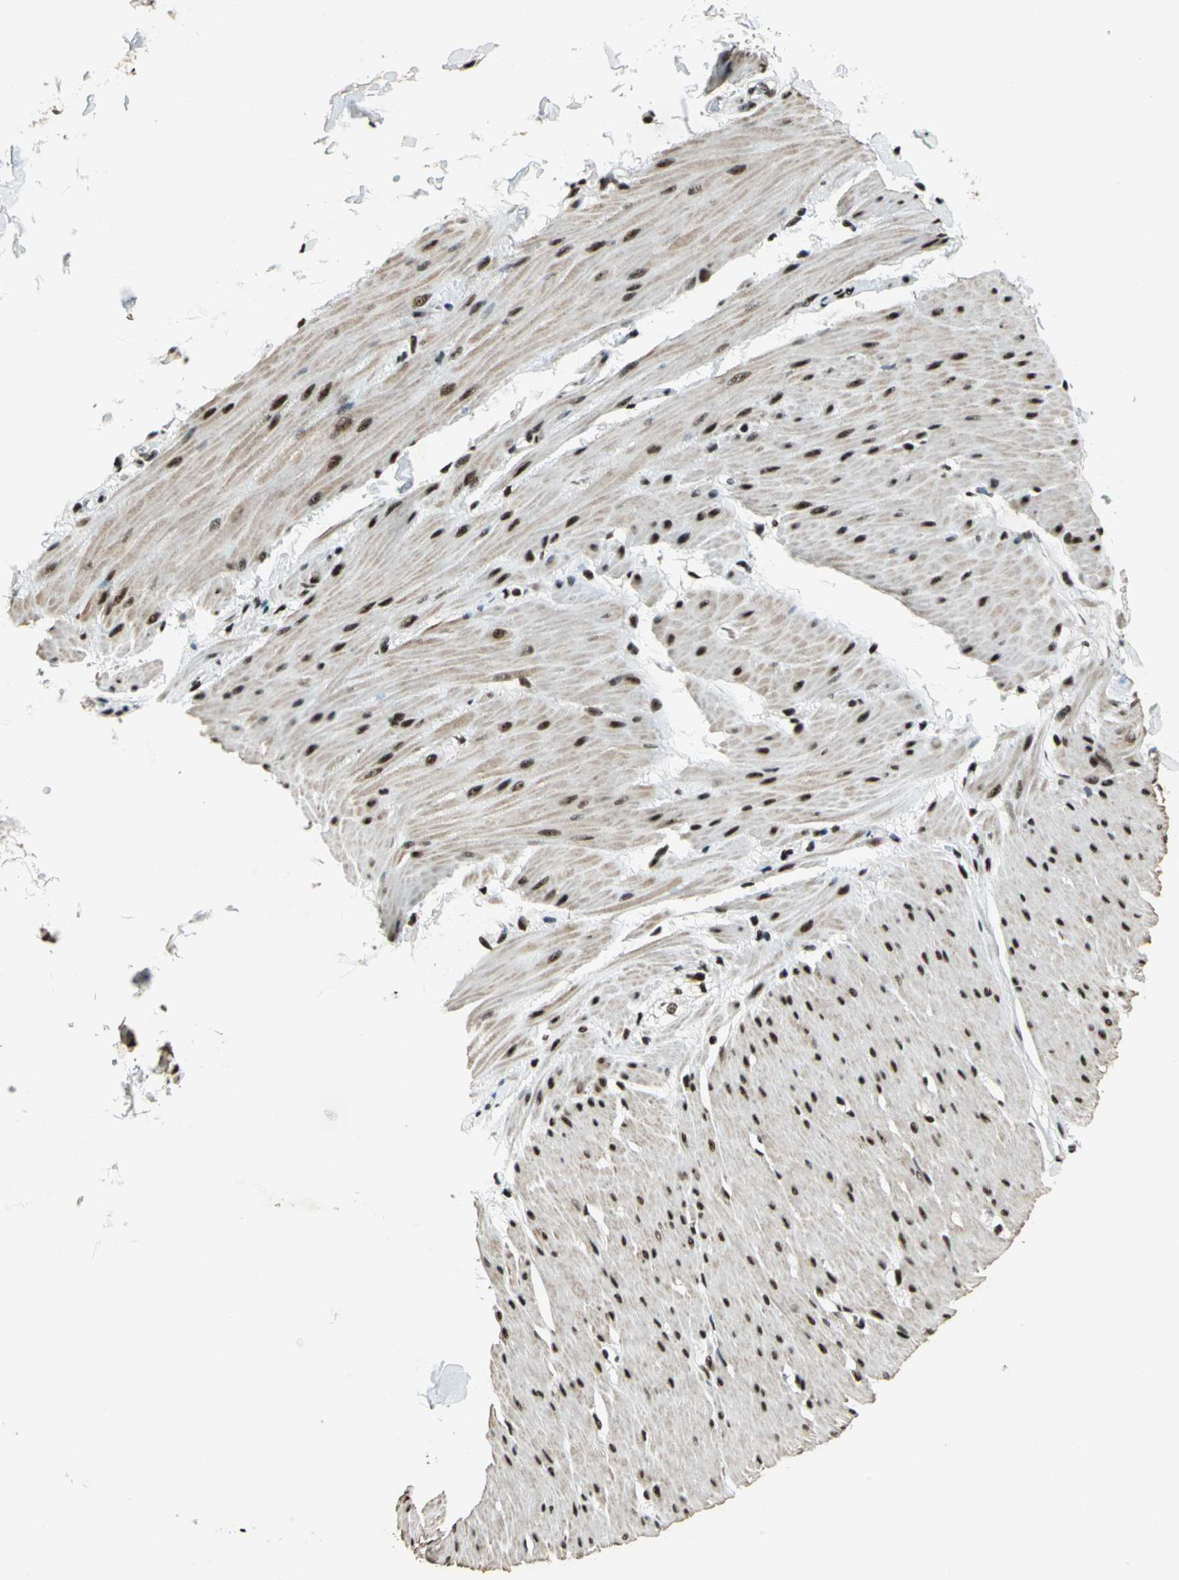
{"staining": {"intensity": "moderate", "quantity": "25%-75%", "location": "cytoplasmic/membranous,nuclear"}, "tissue": "smooth muscle", "cell_type": "Smooth muscle cells", "image_type": "normal", "snomed": [{"axis": "morphology", "description": "Normal tissue, NOS"}, {"axis": "topography", "description": "Smooth muscle"}, {"axis": "topography", "description": "Colon"}], "caption": "Protein staining demonstrates moderate cytoplasmic/membranous,nuclear staining in approximately 25%-75% of smooth muscle cells in normal smooth muscle.", "gene": "UBTF", "patient": {"sex": "male", "age": 67}}